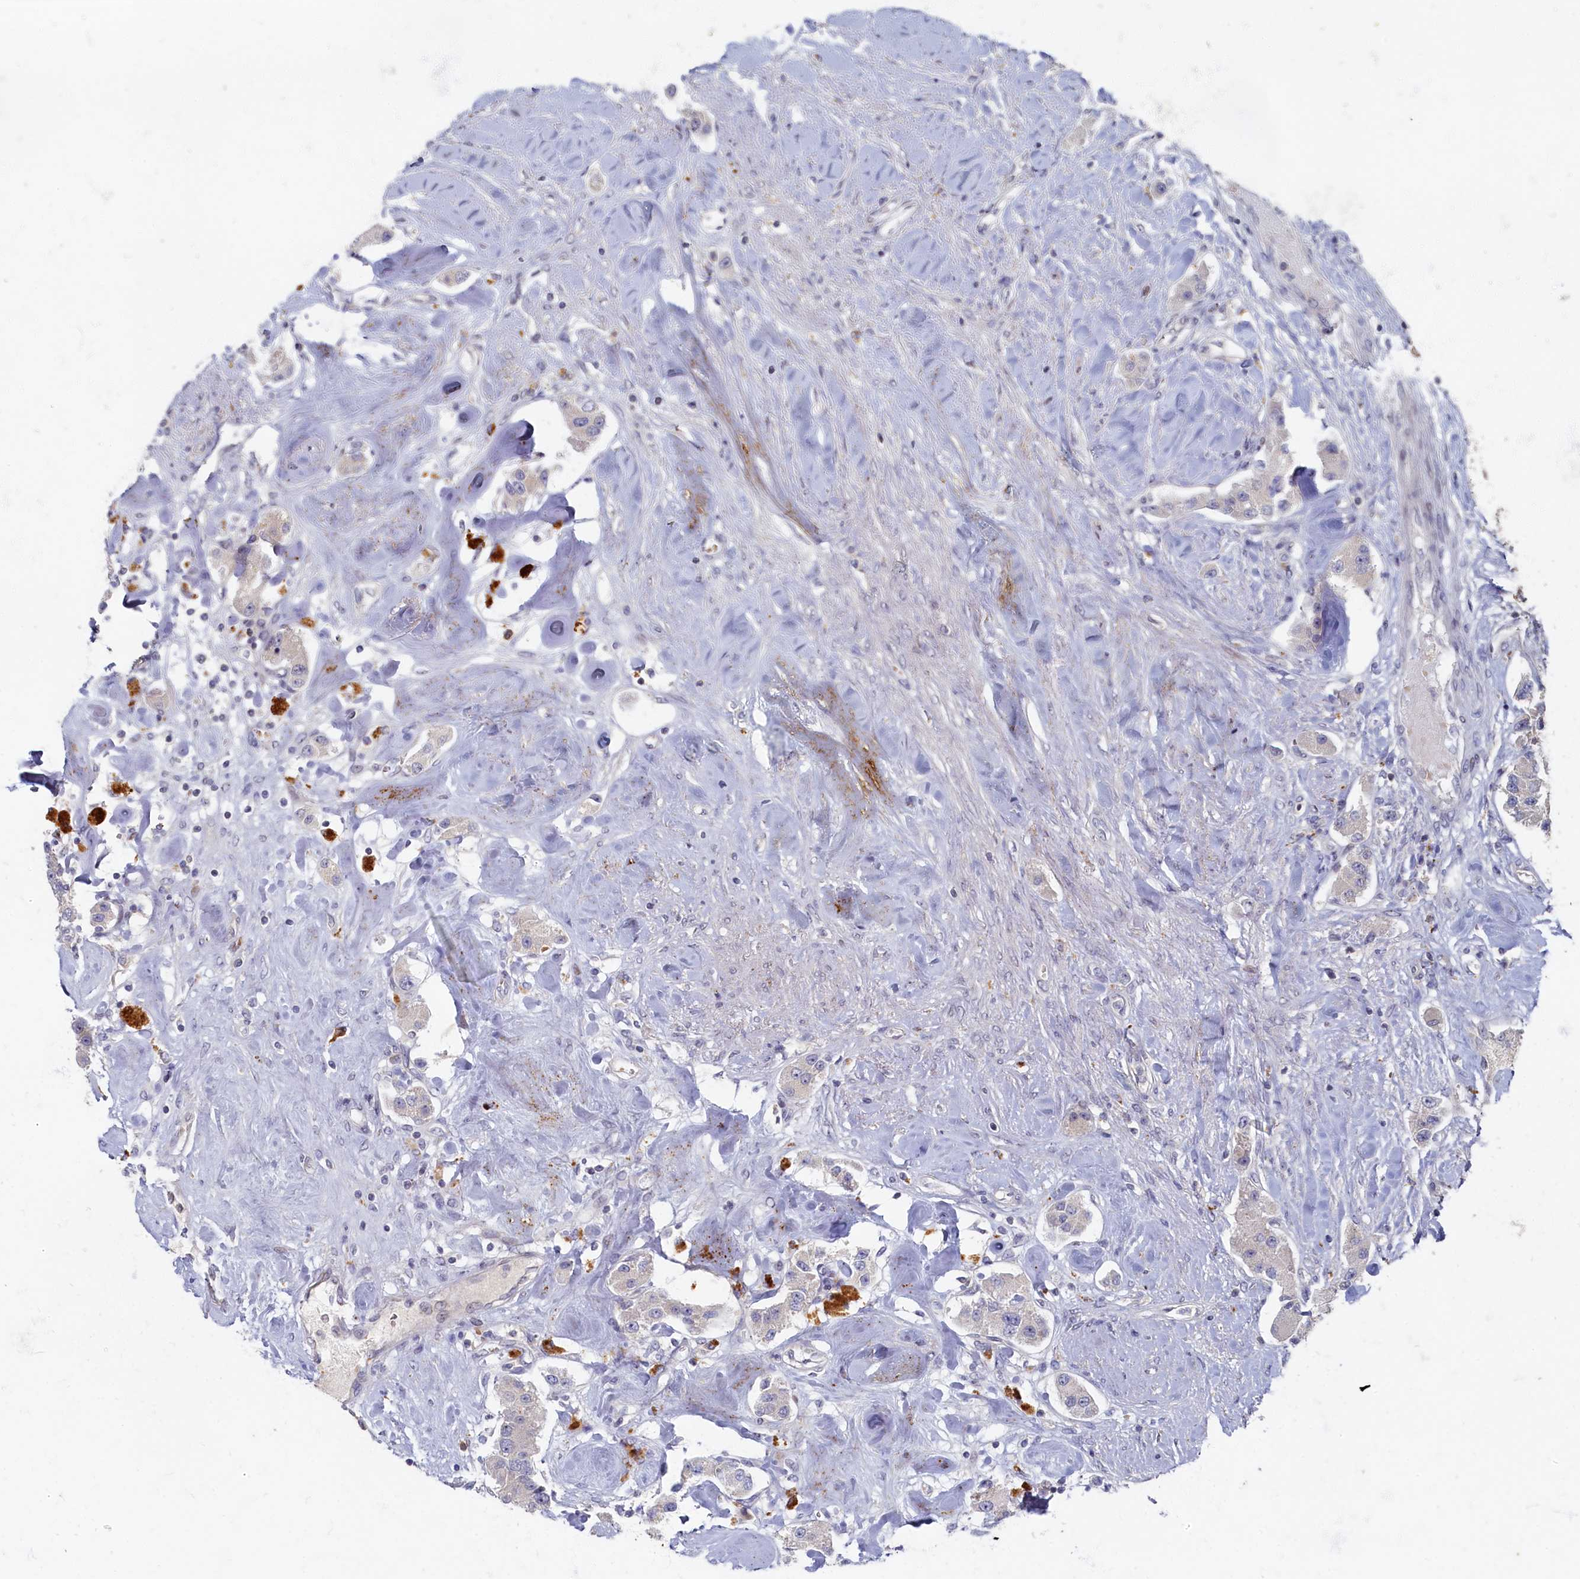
{"staining": {"intensity": "negative", "quantity": "none", "location": "none"}, "tissue": "carcinoid", "cell_type": "Tumor cells", "image_type": "cancer", "snomed": [{"axis": "morphology", "description": "Carcinoid, malignant, NOS"}, {"axis": "topography", "description": "Pancreas"}], "caption": "This is a image of immunohistochemistry (IHC) staining of carcinoid, which shows no positivity in tumor cells.", "gene": "HUNK", "patient": {"sex": "male", "age": 41}}